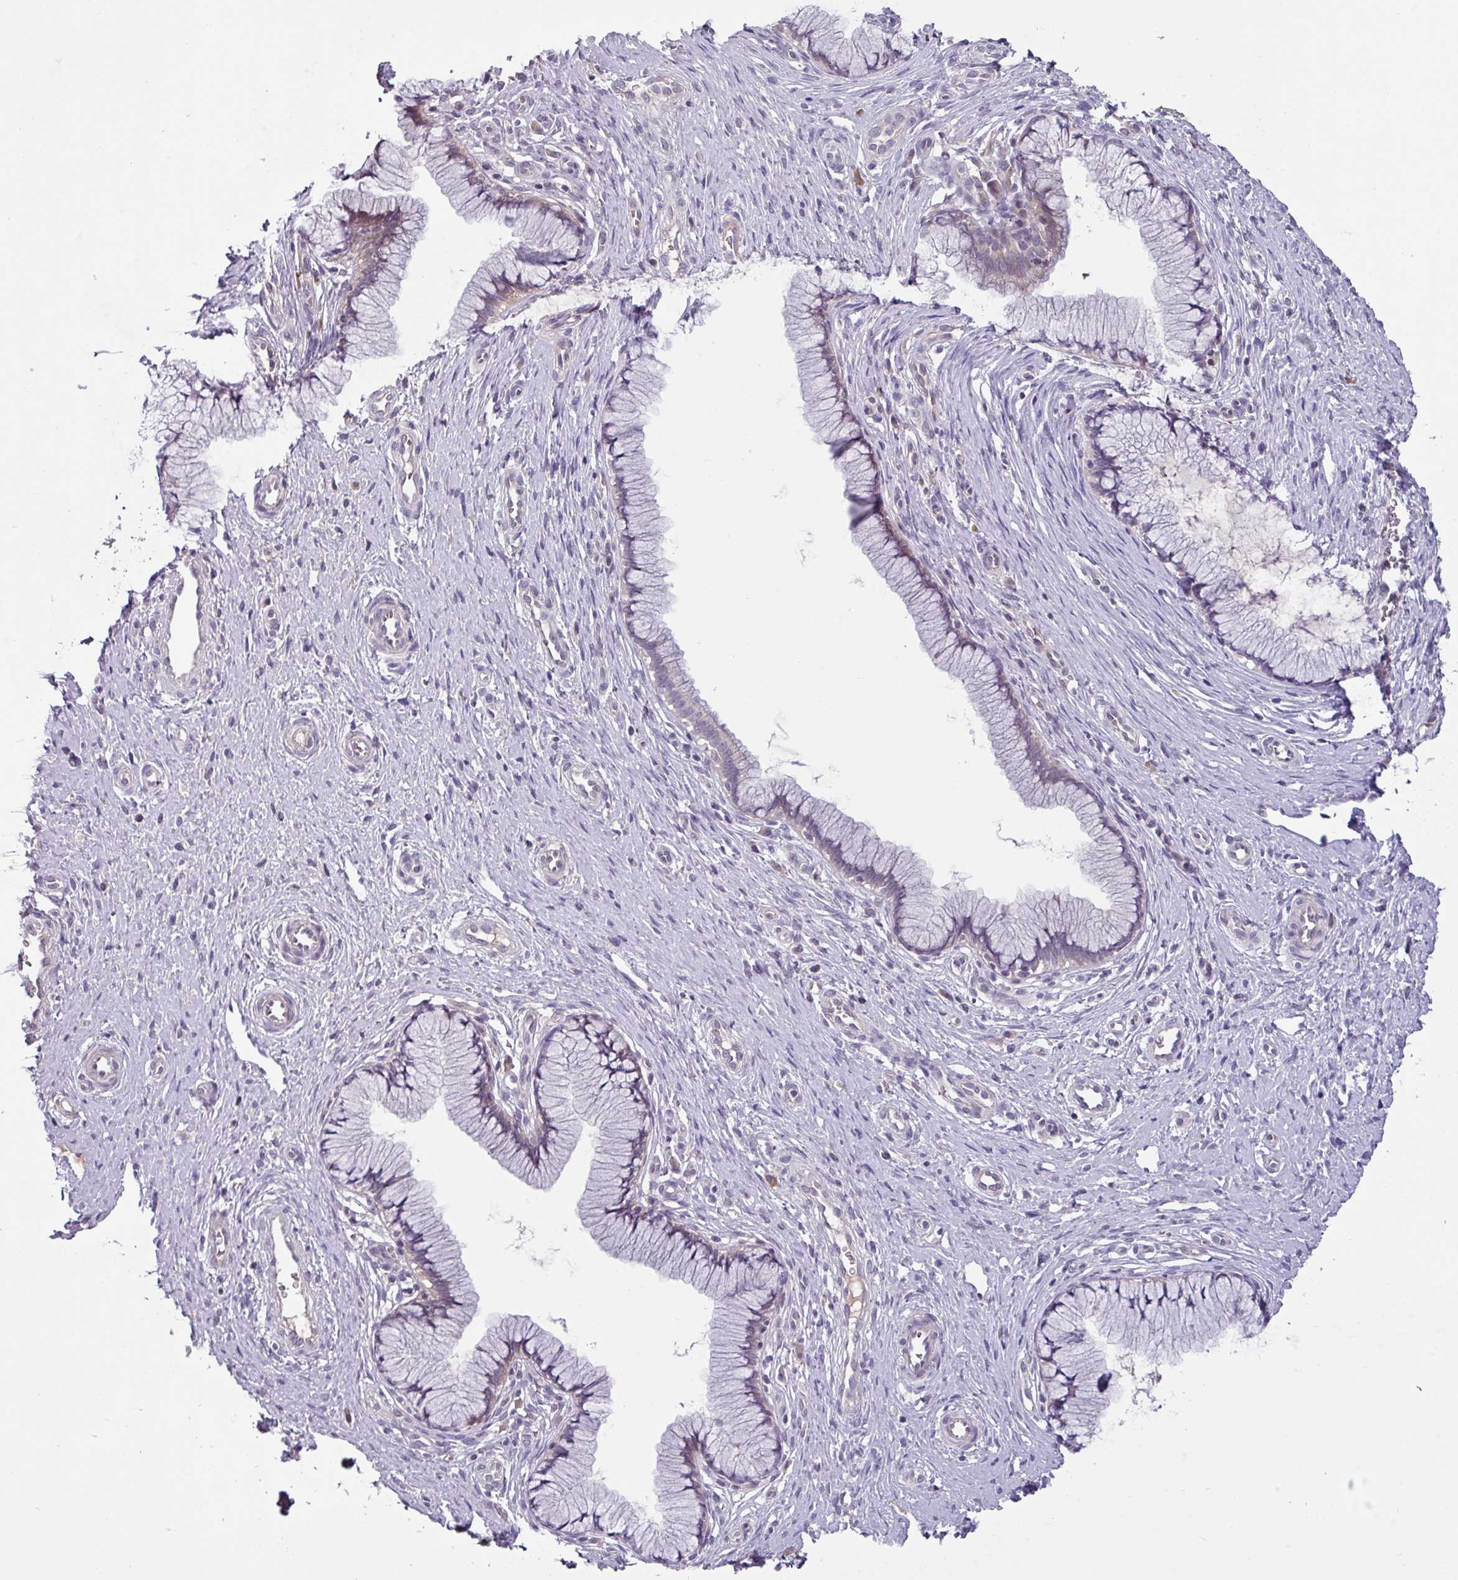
{"staining": {"intensity": "weak", "quantity": "25%-75%", "location": "cytoplasmic/membranous"}, "tissue": "cervix", "cell_type": "Glandular cells", "image_type": "normal", "snomed": [{"axis": "morphology", "description": "Normal tissue, NOS"}, {"axis": "topography", "description": "Cervix"}], "caption": "Immunohistochemistry (DAB (3,3'-diaminobenzidine)) staining of normal human cervix reveals weak cytoplasmic/membranous protein expression in about 25%-75% of glandular cells.", "gene": "SLC5A10", "patient": {"sex": "female", "age": 36}}